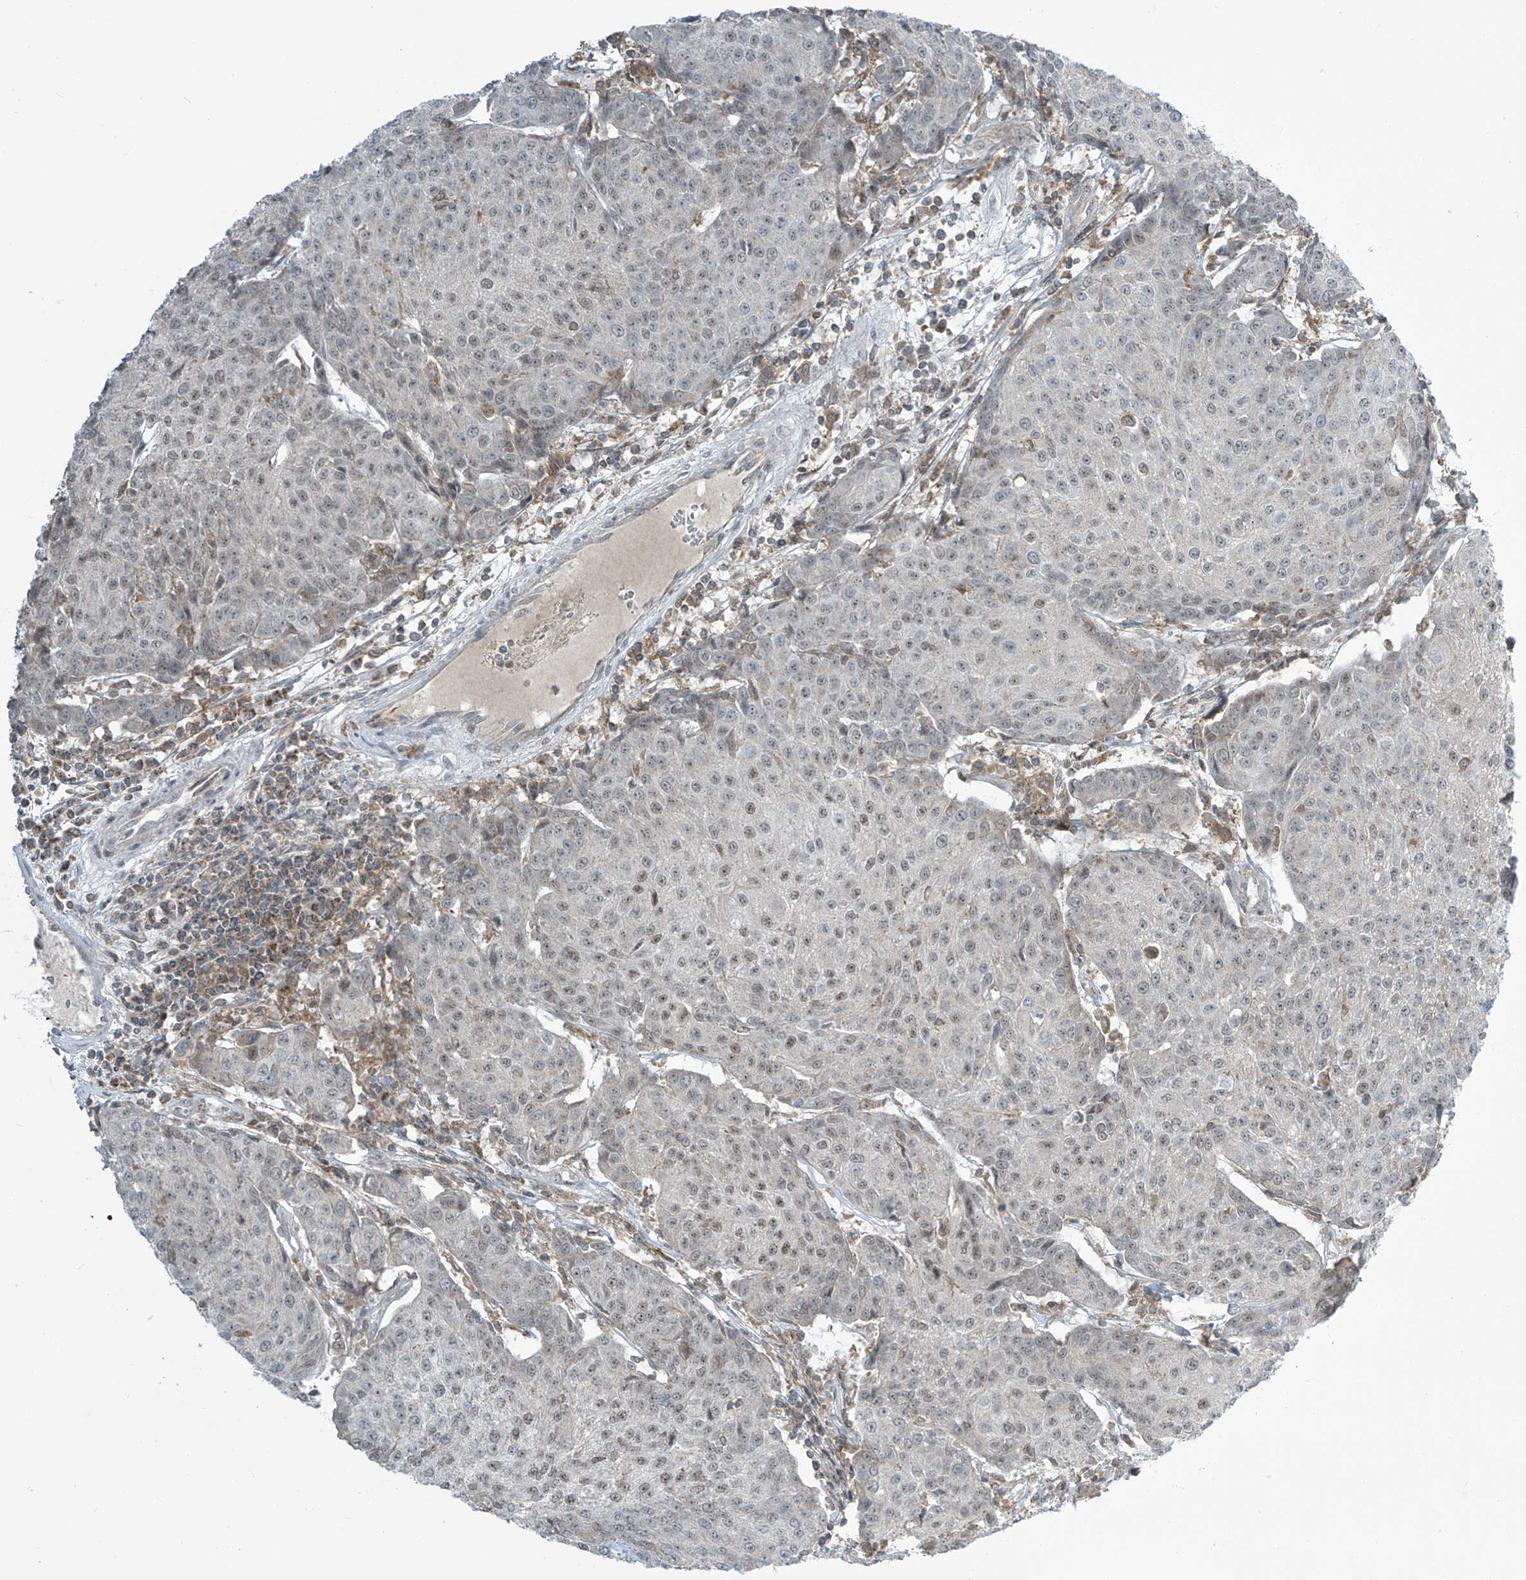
{"staining": {"intensity": "weak", "quantity": "<25%", "location": "nuclear"}, "tissue": "urothelial cancer", "cell_type": "Tumor cells", "image_type": "cancer", "snomed": [{"axis": "morphology", "description": "Urothelial carcinoma, High grade"}, {"axis": "topography", "description": "Urinary bladder"}], "caption": "Immunohistochemistry image of urothelial carcinoma (high-grade) stained for a protein (brown), which demonstrates no staining in tumor cells. (DAB (3,3'-diaminobenzidine) immunohistochemistry, high magnification).", "gene": "PARVG", "patient": {"sex": "female", "age": 85}}